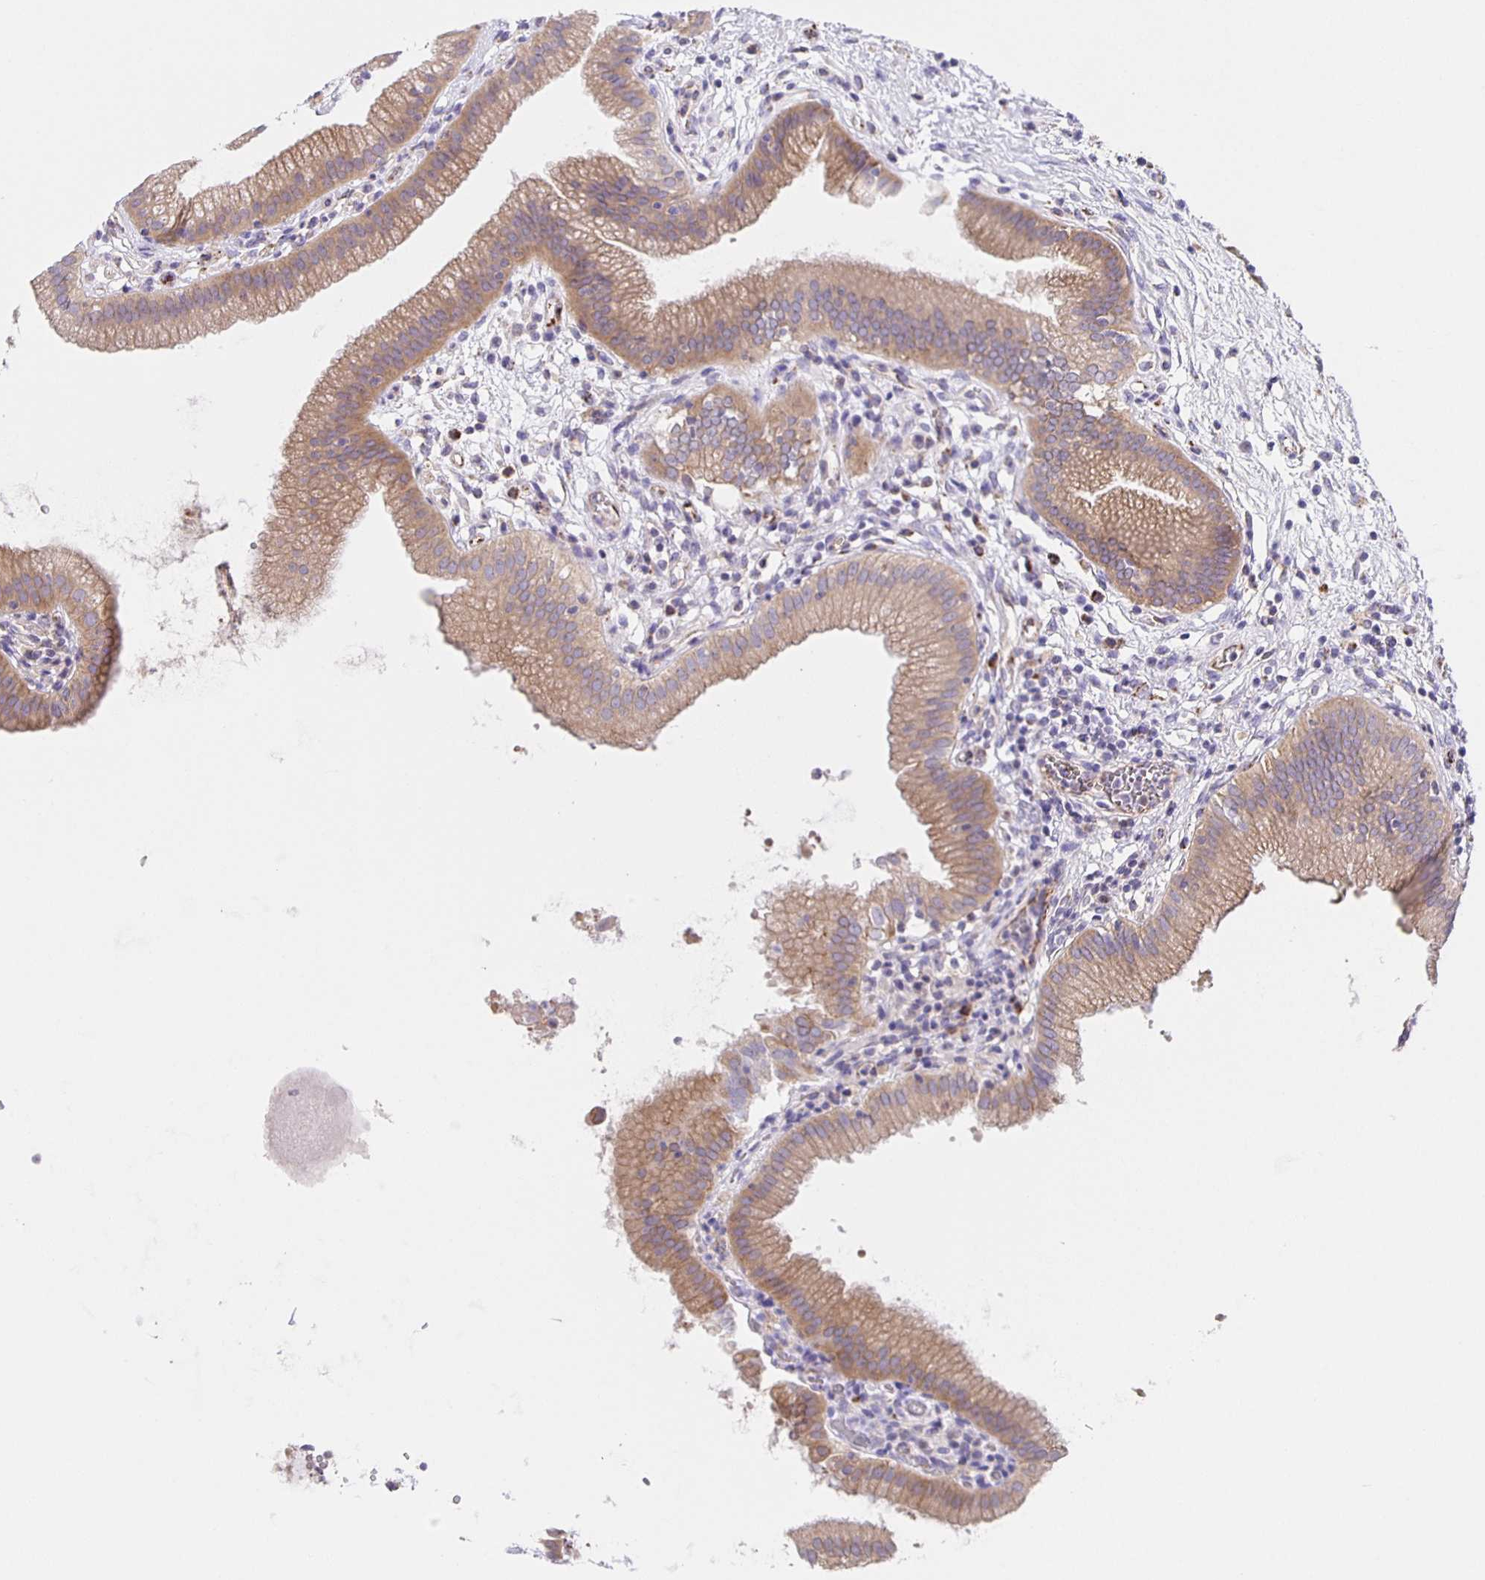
{"staining": {"intensity": "moderate", "quantity": ">75%", "location": "cytoplasmic/membranous"}, "tissue": "gallbladder", "cell_type": "Glandular cells", "image_type": "normal", "snomed": [{"axis": "morphology", "description": "Normal tissue, NOS"}, {"axis": "topography", "description": "Gallbladder"}], "caption": "This histopathology image reveals IHC staining of unremarkable human gallbladder, with medium moderate cytoplasmic/membranous staining in approximately >75% of glandular cells.", "gene": "JMJD4", "patient": {"sex": "female", "age": 65}}